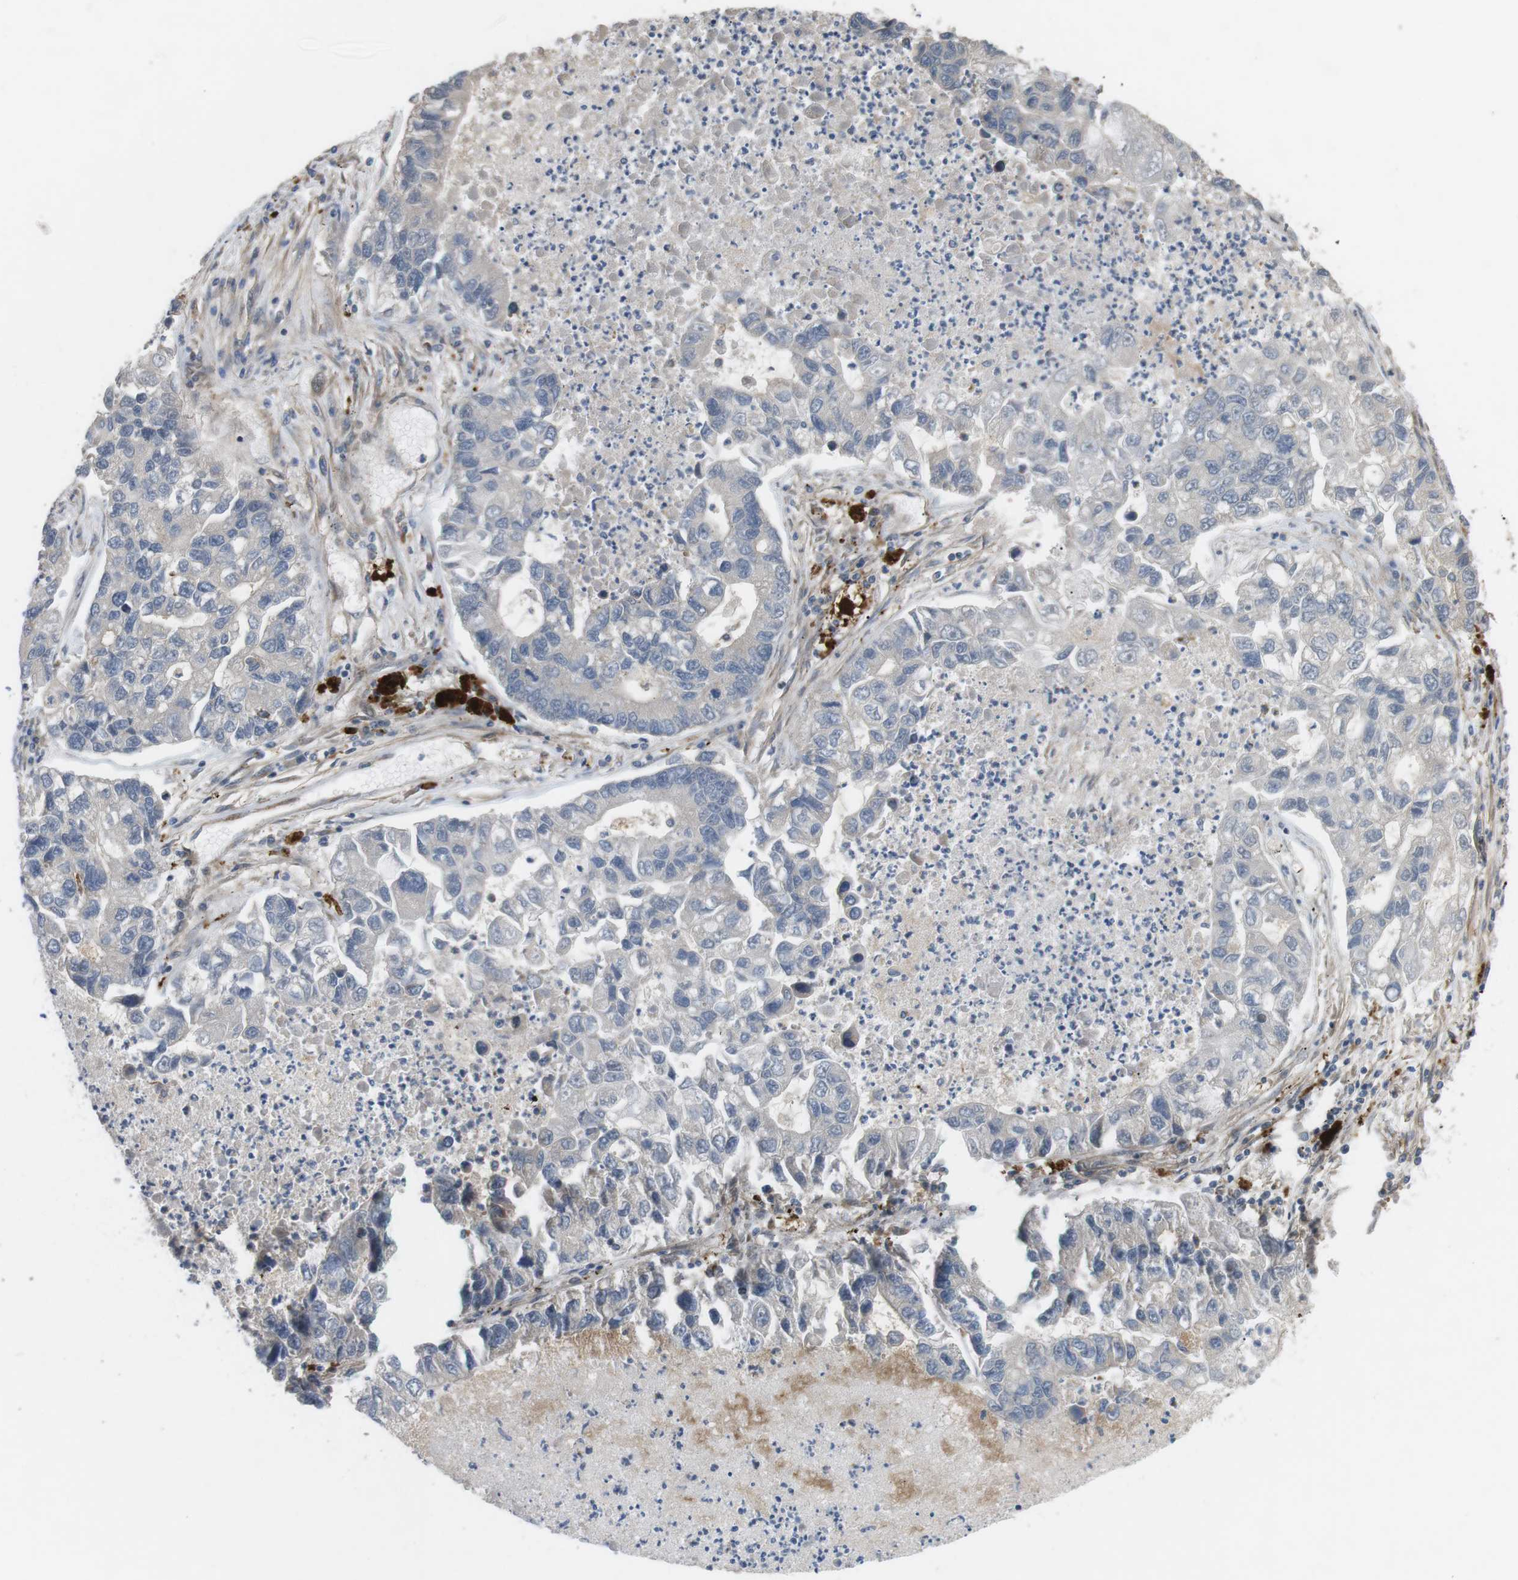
{"staining": {"intensity": "negative", "quantity": "none", "location": "none"}, "tissue": "lung cancer", "cell_type": "Tumor cells", "image_type": "cancer", "snomed": [{"axis": "morphology", "description": "Adenocarcinoma, NOS"}, {"axis": "topography", "description": "Lung"}], "caption": "Immunohistochemical staining of human adenocarcinoma (lung) shows no significant staining in tumor cells.", "gene": "KANK2", "patient": {"sex": "female", "age": 51}}